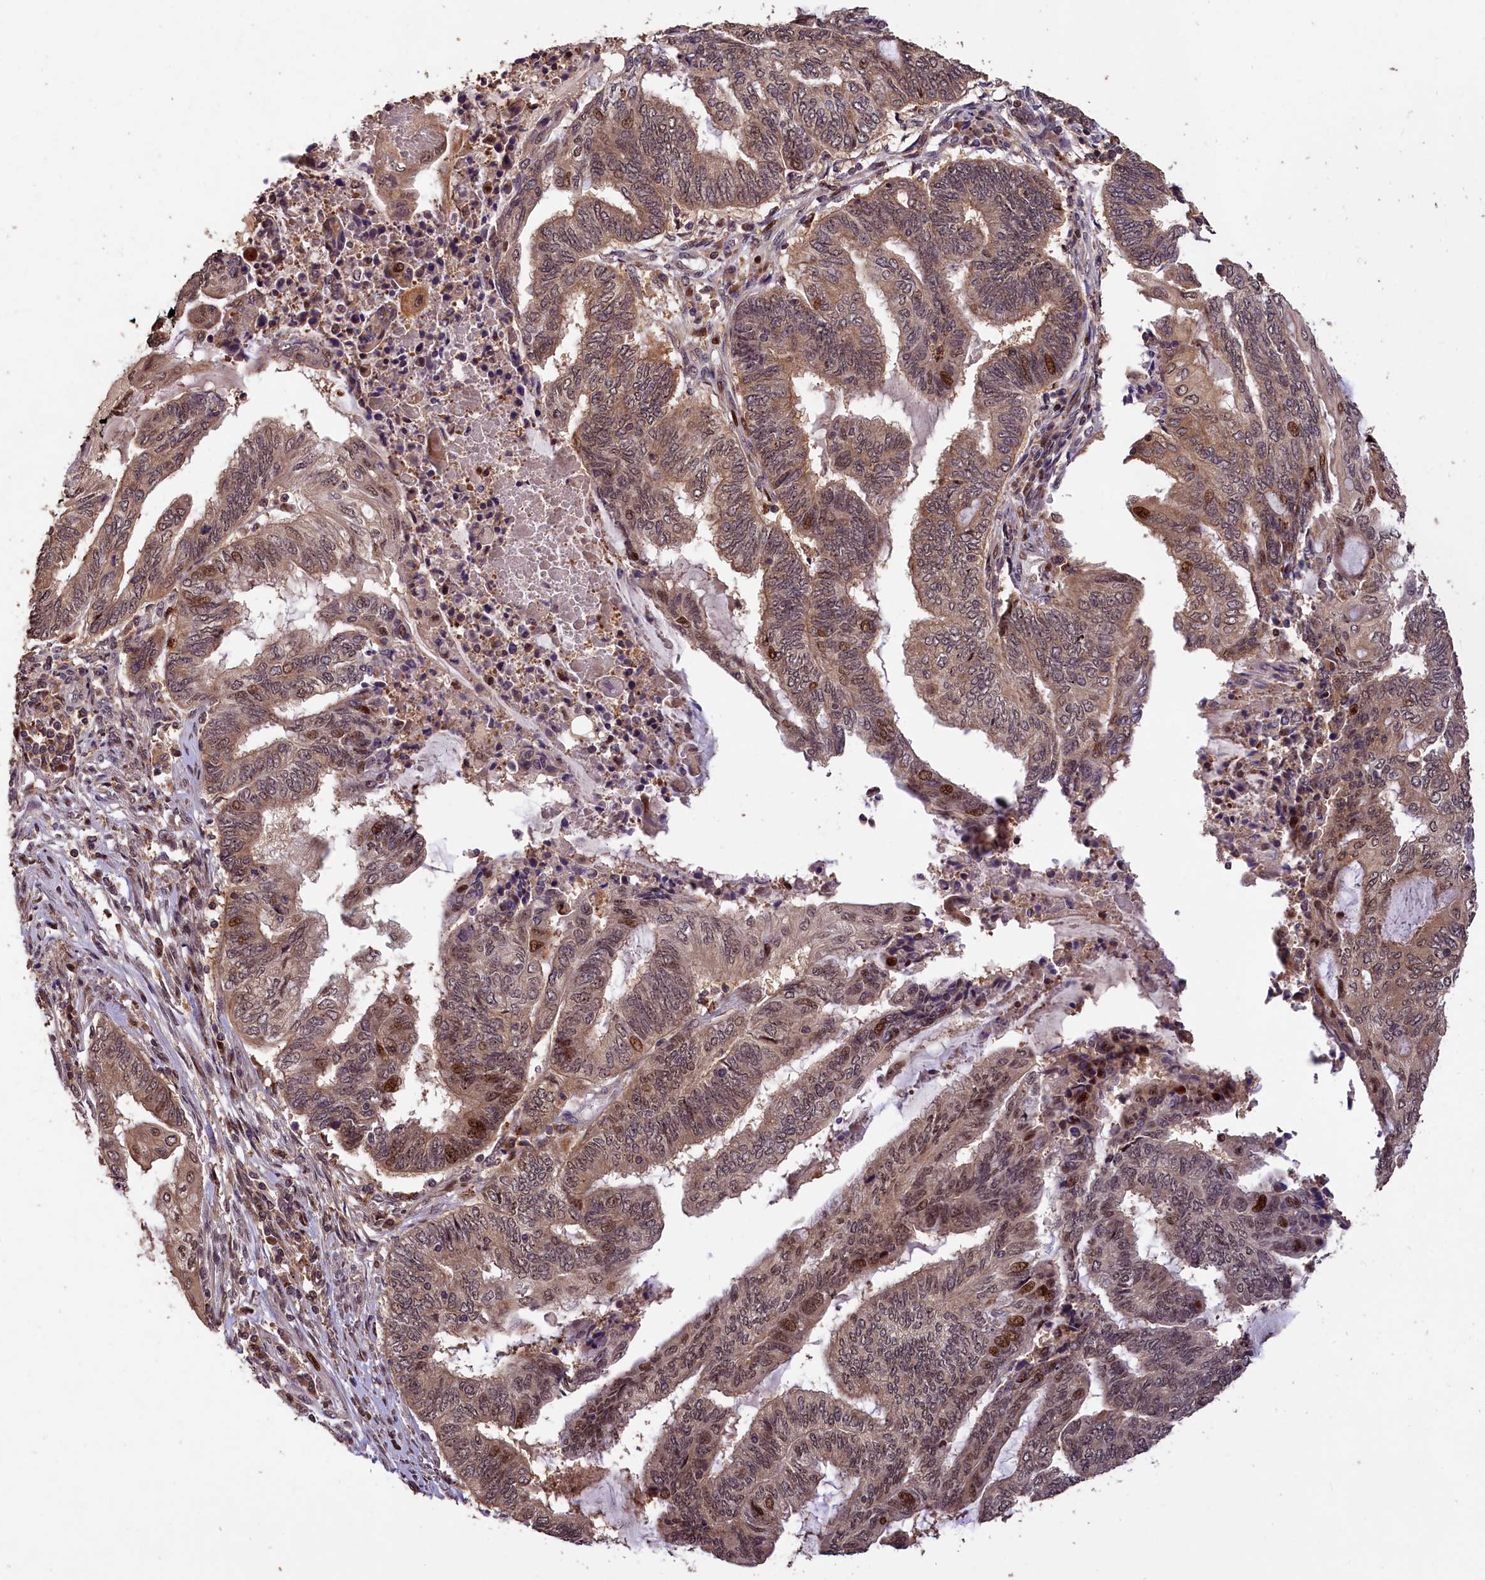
{"staining": {"intensity": "moderate", "quantity": ">75%", "location": "cytoplasmic/membranous,nuclear"}, "tissue": "endometrial cancer", "cell_type": "Tumor cells", "image_type": "cancer", "snomed": [{"axis": "morphology", "description": "Adenocarcinoma, NOS"}, {"axis": "topography", "description": "Uterus"}, {"axis": "topography", "description": "Endometrium"}], "caption": "Adenocarcinoma (endometrial) stained for a protein (brown) displays moderate cytoplasmic/membranous and nuclear positive positivity in about >75% of tumor cells.", "gene": "PHAF1", "patient": {"sex": "female", "age": 70}}